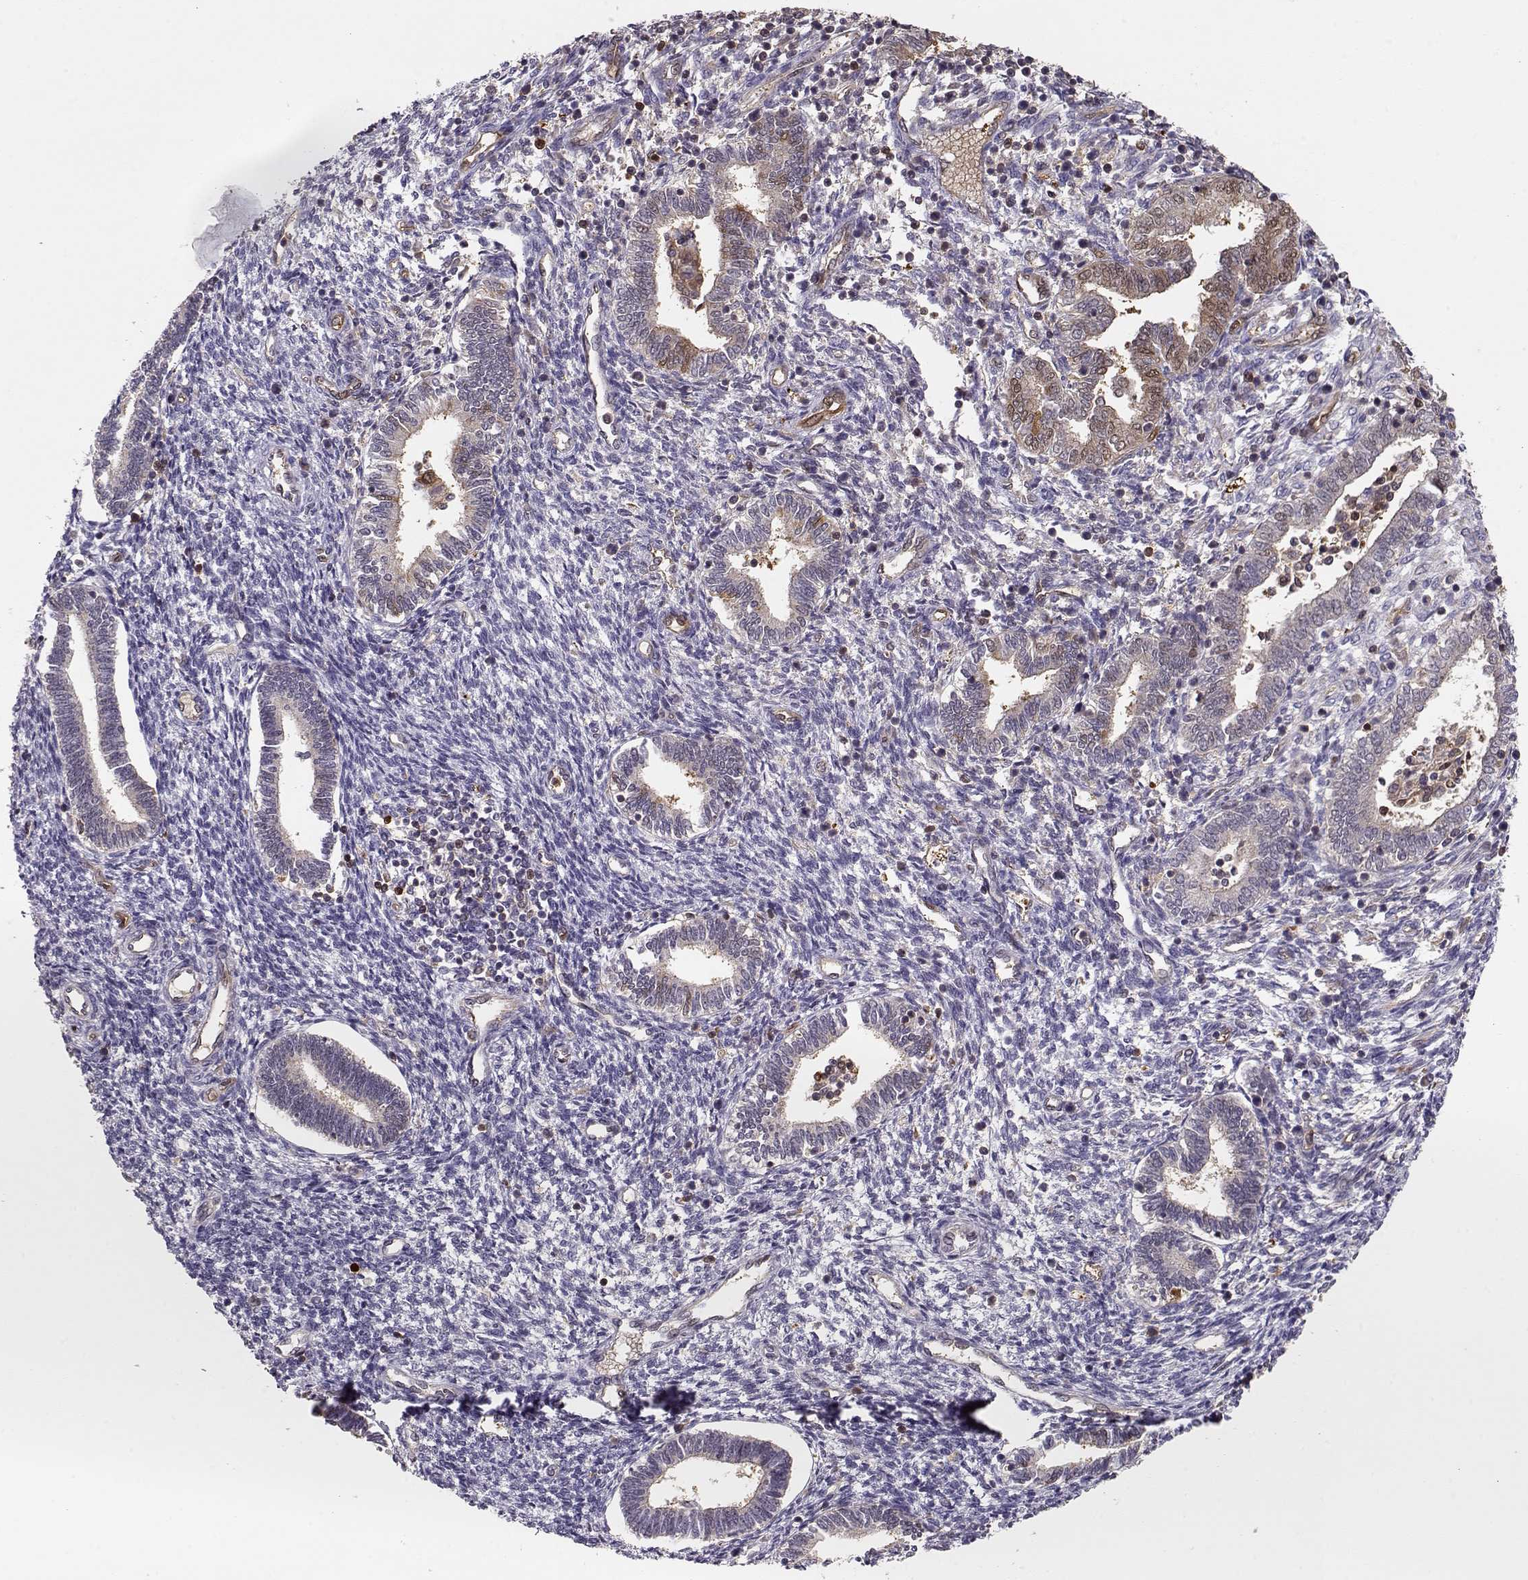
{"staining": {"intensity": "negative", "quantity": "none", "location": "none"}, "tissue": "endometrium", "cell_type": "Cells in endometrial stroma", "image_type": "normal", "snomed": [{"axis": "morphology", "description": "Normal tissue, NOS"}, {"axis": "topography", "description": "Endometrium"}], "caption": "A high-resolution micrograph shows immunohistochemistry staining of benign endometrium, which reveals no significant expression in cells in endometrial stroma. (DAB (3,3'-diaminobenzidine) immunohistochemistry with hematoxylin counter stain).", "gene": "PNP", "patient": {"sex": "female", "age": 42}}